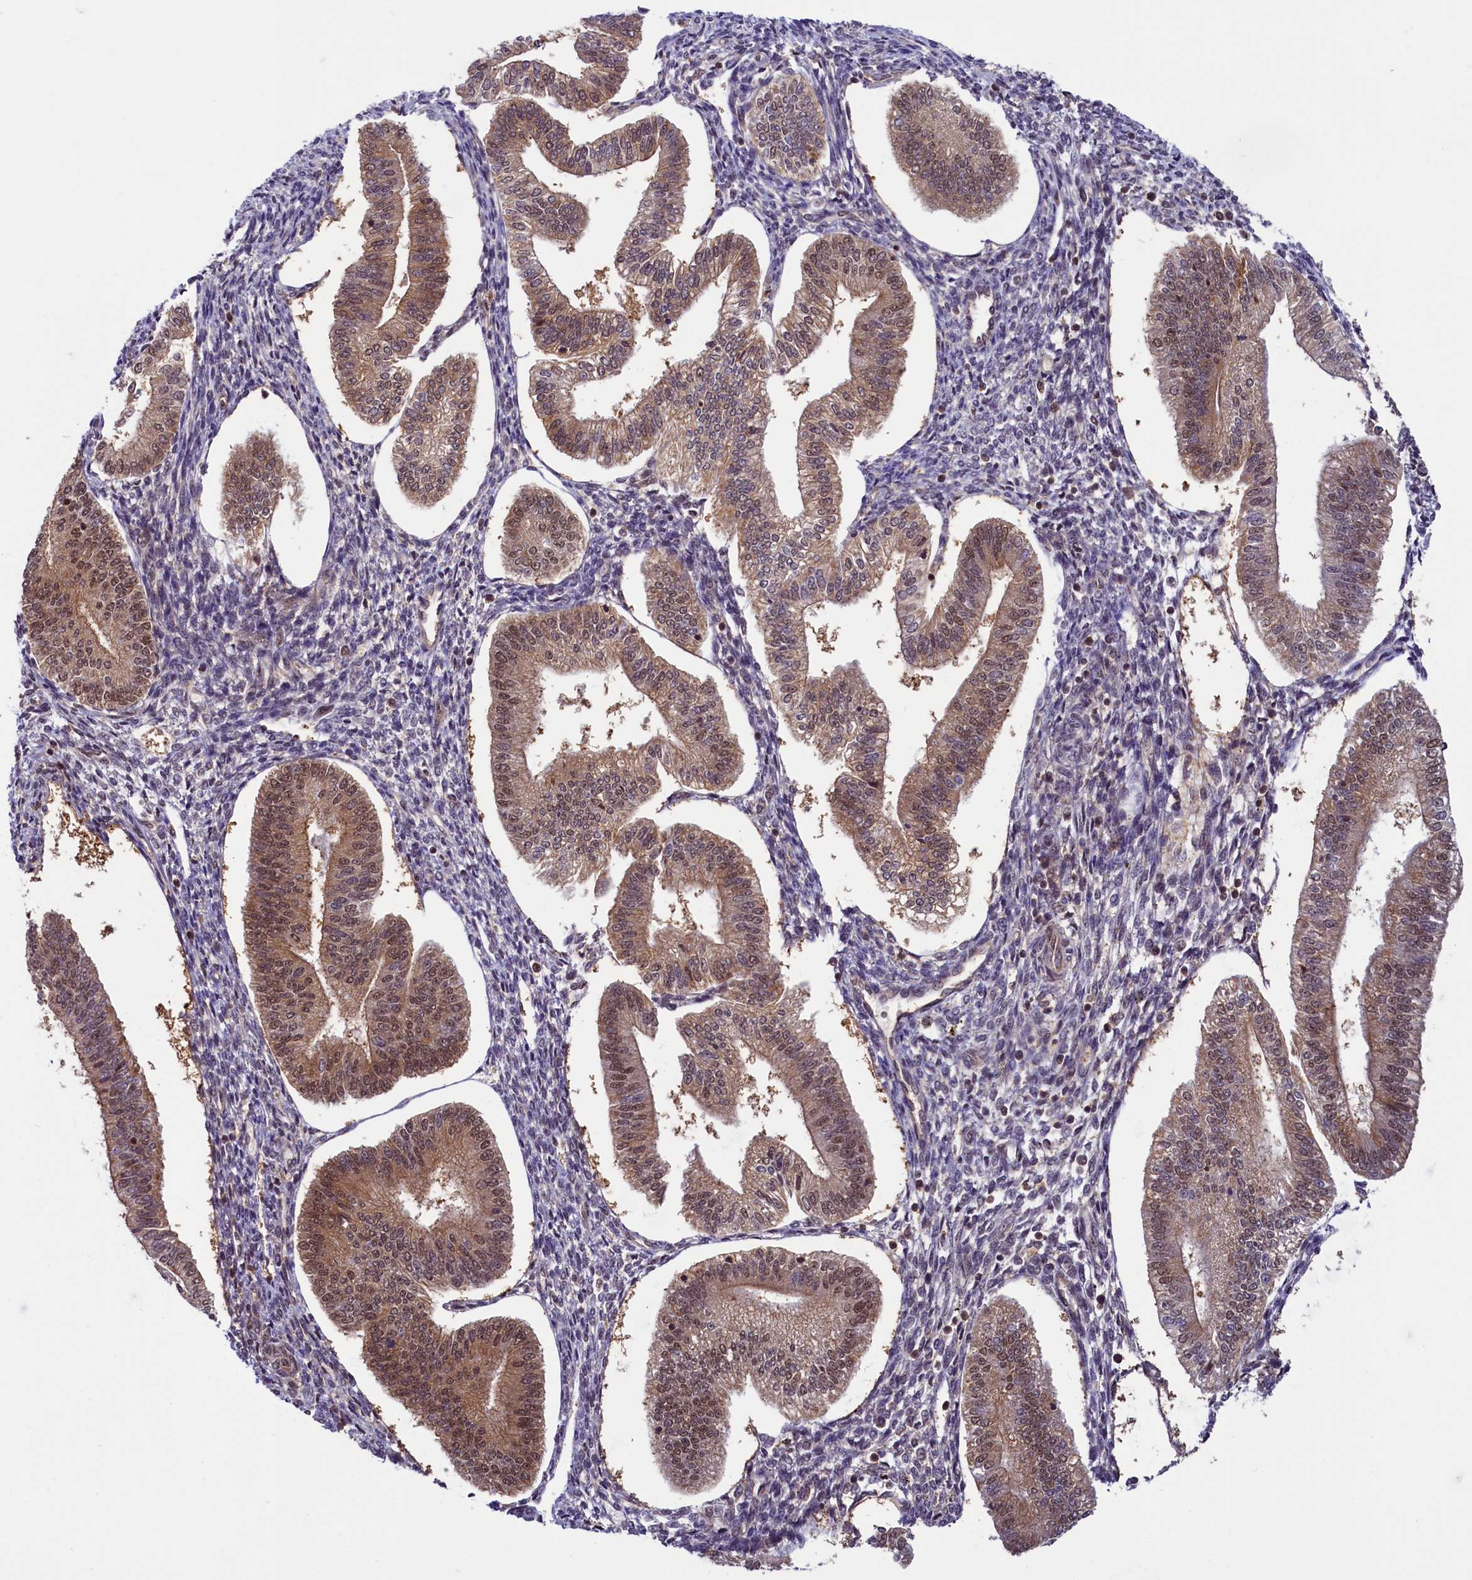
{"staining": {"intensity": "moderate", "quantity": "25%-75%", "location": "nuclear"}, "tissue": "endometrium", "cell_type": "Cells in endometrial stroma", "image_type": "normal", "snomed": [{"axis": "morphology", "description": "Normal tissue, NOS"}, {"axis": "topography", "description": "Endometrium"}], "caption": "Protein positivity by immunohistochemistry (IHC) demonstrates moderate nuclear positivity in about 25%-75% of cells in endometrial stroma in normal endometrium.", "gene": "SLC7A6OS", "patient": {"sex": "female", "age": 34}}